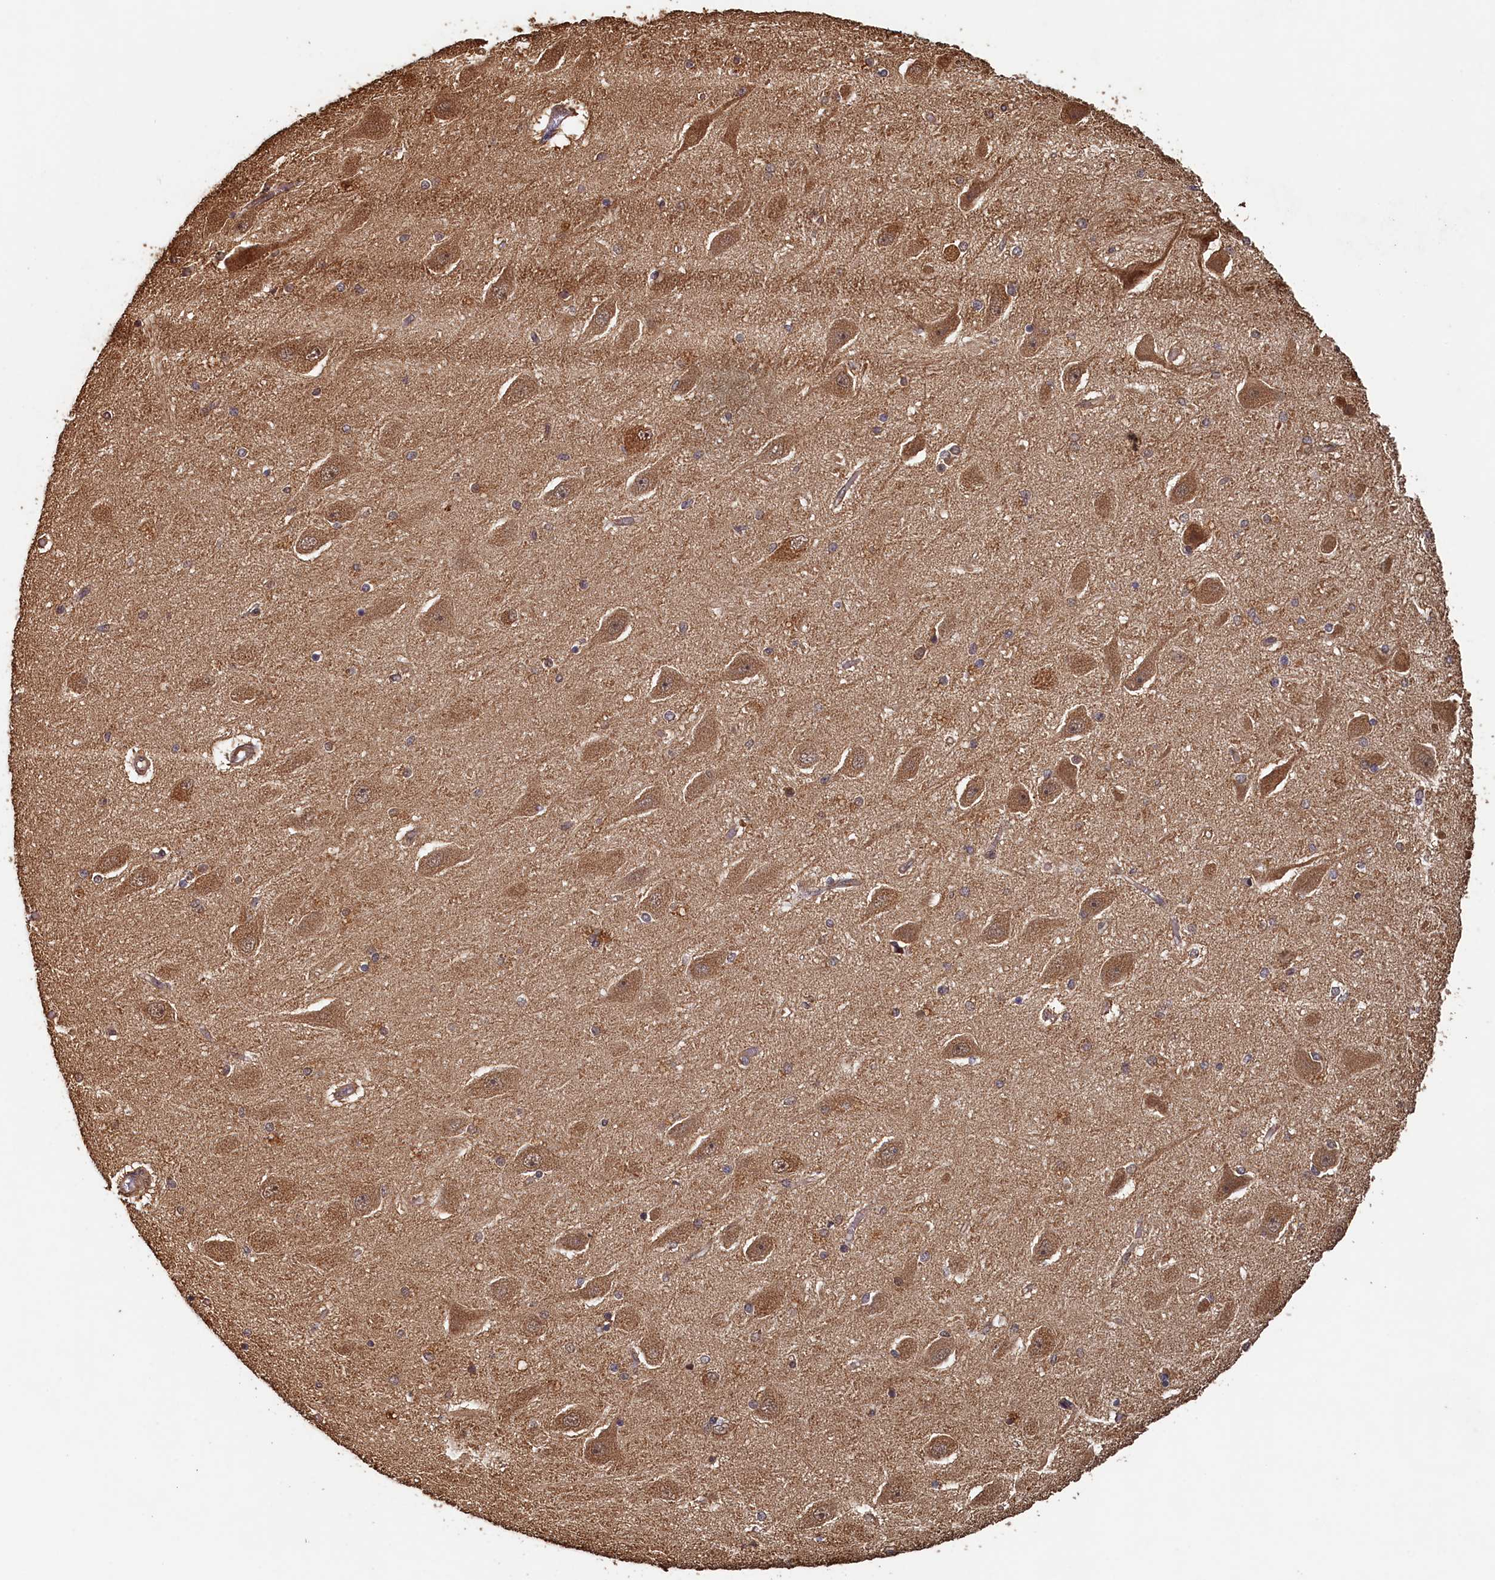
{"staining": {"intensity": "weak", "quantity": "<25%", "location": "cytoplasmic/membranous"}, "tissue": "hippocampus", "cell_type": "Glial cells", "image_type": "normal", "snomed": [{"axis": "morphology", "description": "Normal tissue, NOS"}, {"axis": "topography", "description": "Hippocampus"}], "caption": "Immunohistochemical staining of normal human hippocampus reveals no significant expression in glial cells.", "gene": "PIGN", "patient": {"sex": "female", "age": 54}}